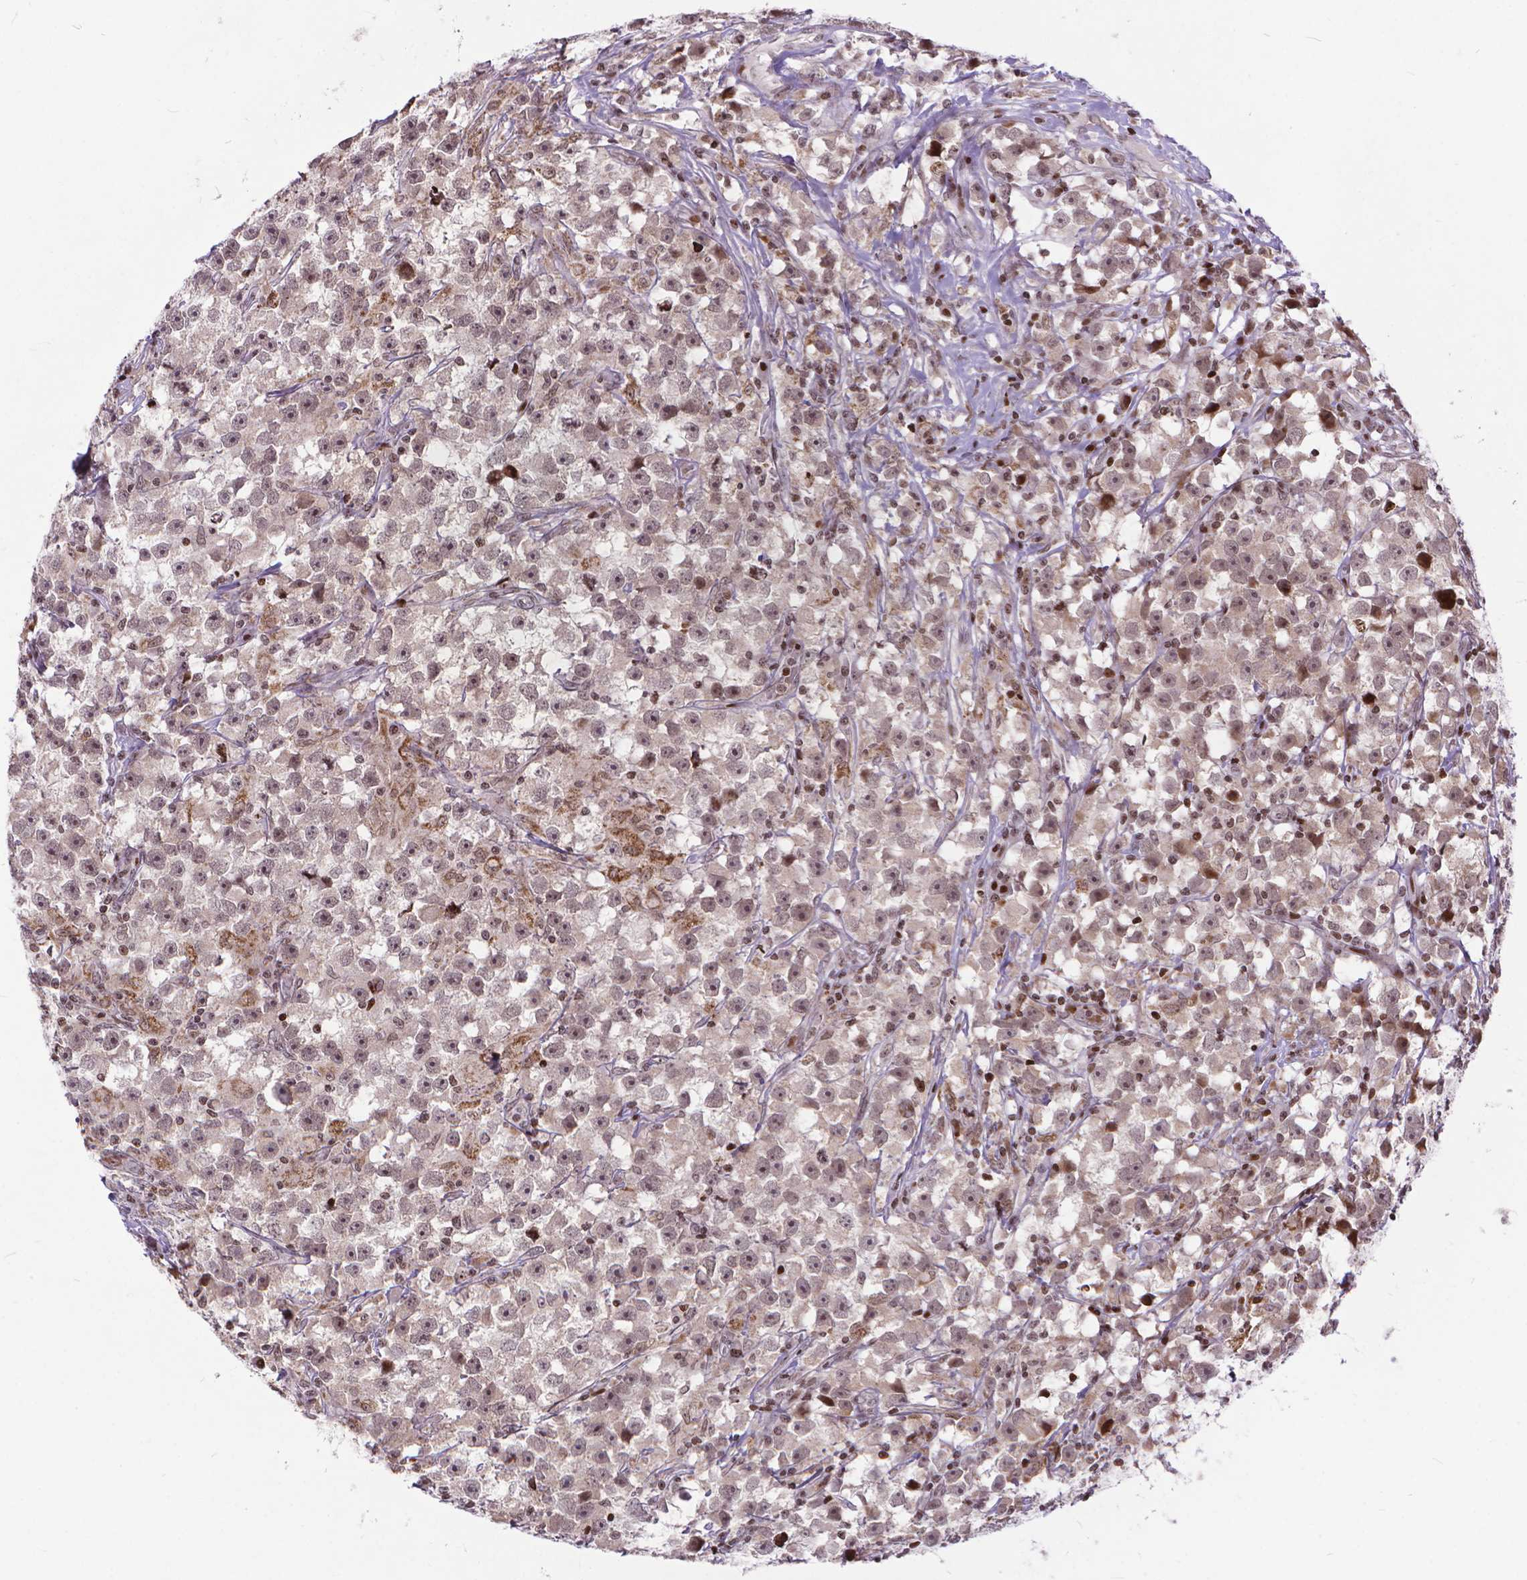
{"staining": {"intensity": "weak", "quantity": "25%-75%", "location": "nuclear"}, "tissue": "testis cancer", "cell_type": "Tumor cells", "image_type": "cancer", "snomed": [{"axis": "morphology", "description": "Seminoma, NOS"}, {"axis": "topography", "description": "Testis"}], "caption": "Testis seminoma stained with a brown dye reveals weak nuclear positive staining in approximately 25%-75% of tumor cells.", "gene": "AMER1", "patient": {"sex": "male", "age": 33}}